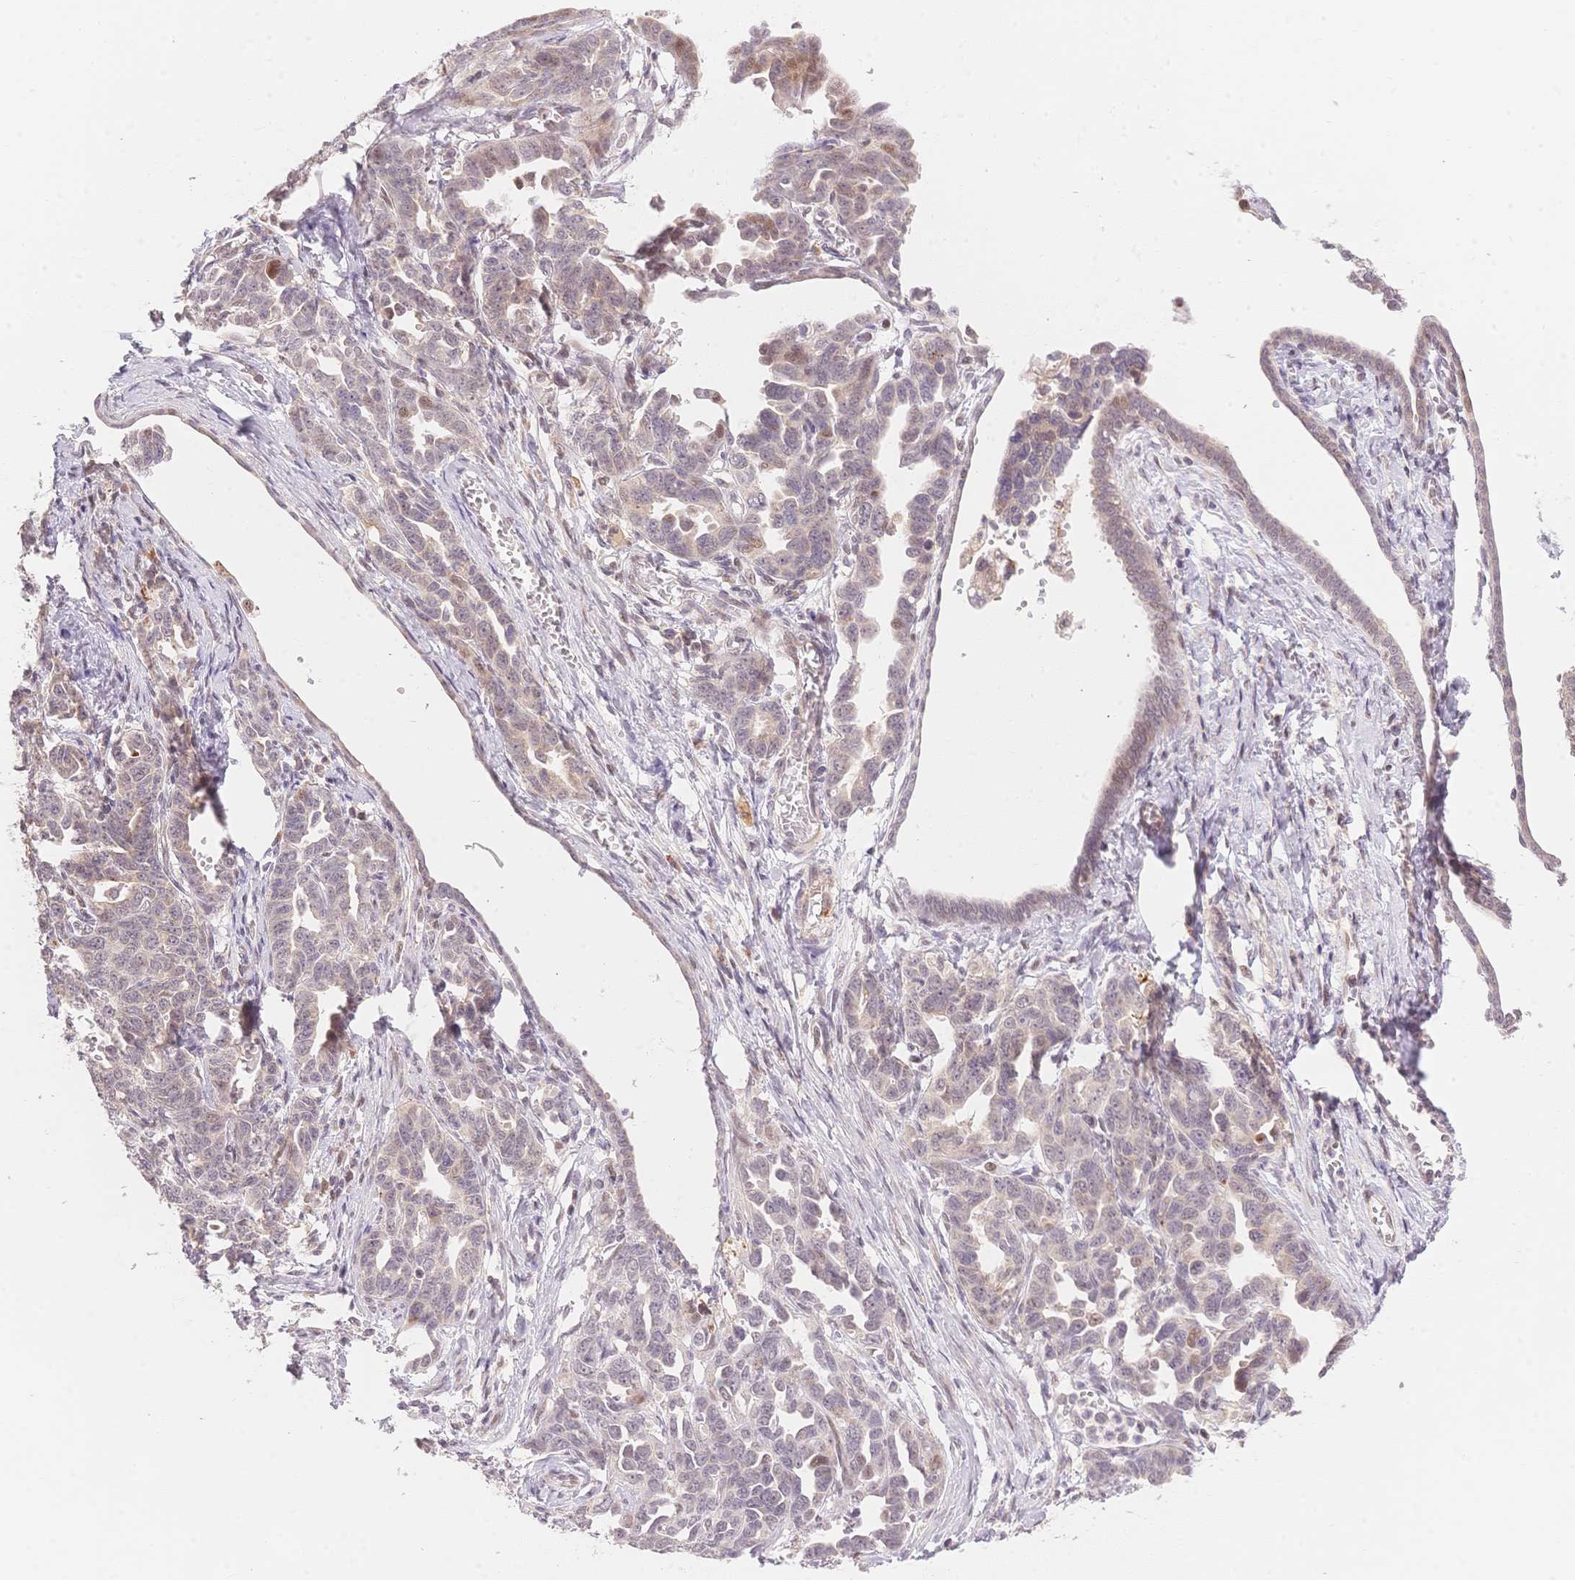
{"staining": {"intensity": "weak", "quantity": "<25%", "location": "nuclear"}, "tissue": "ovarian cancer", "cell_type": "Tumor cells", "image_type": "cancer", "snomed": [{"axis": "morphology", "description": "Cystadenocarcinoma, serous, NOS"}, {"axis": "topography", "description": "Ovary"}], "caption": "The micrograph reveals no staining of tumor cells in ovarian serous cystadenocarcinoma. The staining was performed using DAB (3,3'-diaminobenzidine) to visualize the protein expression in brown, while the nuclei were stained in blue with hematoxylin (Magnification: 20x).", "gene": "STK39", "patient": {"sex": "female", "age": 69}}